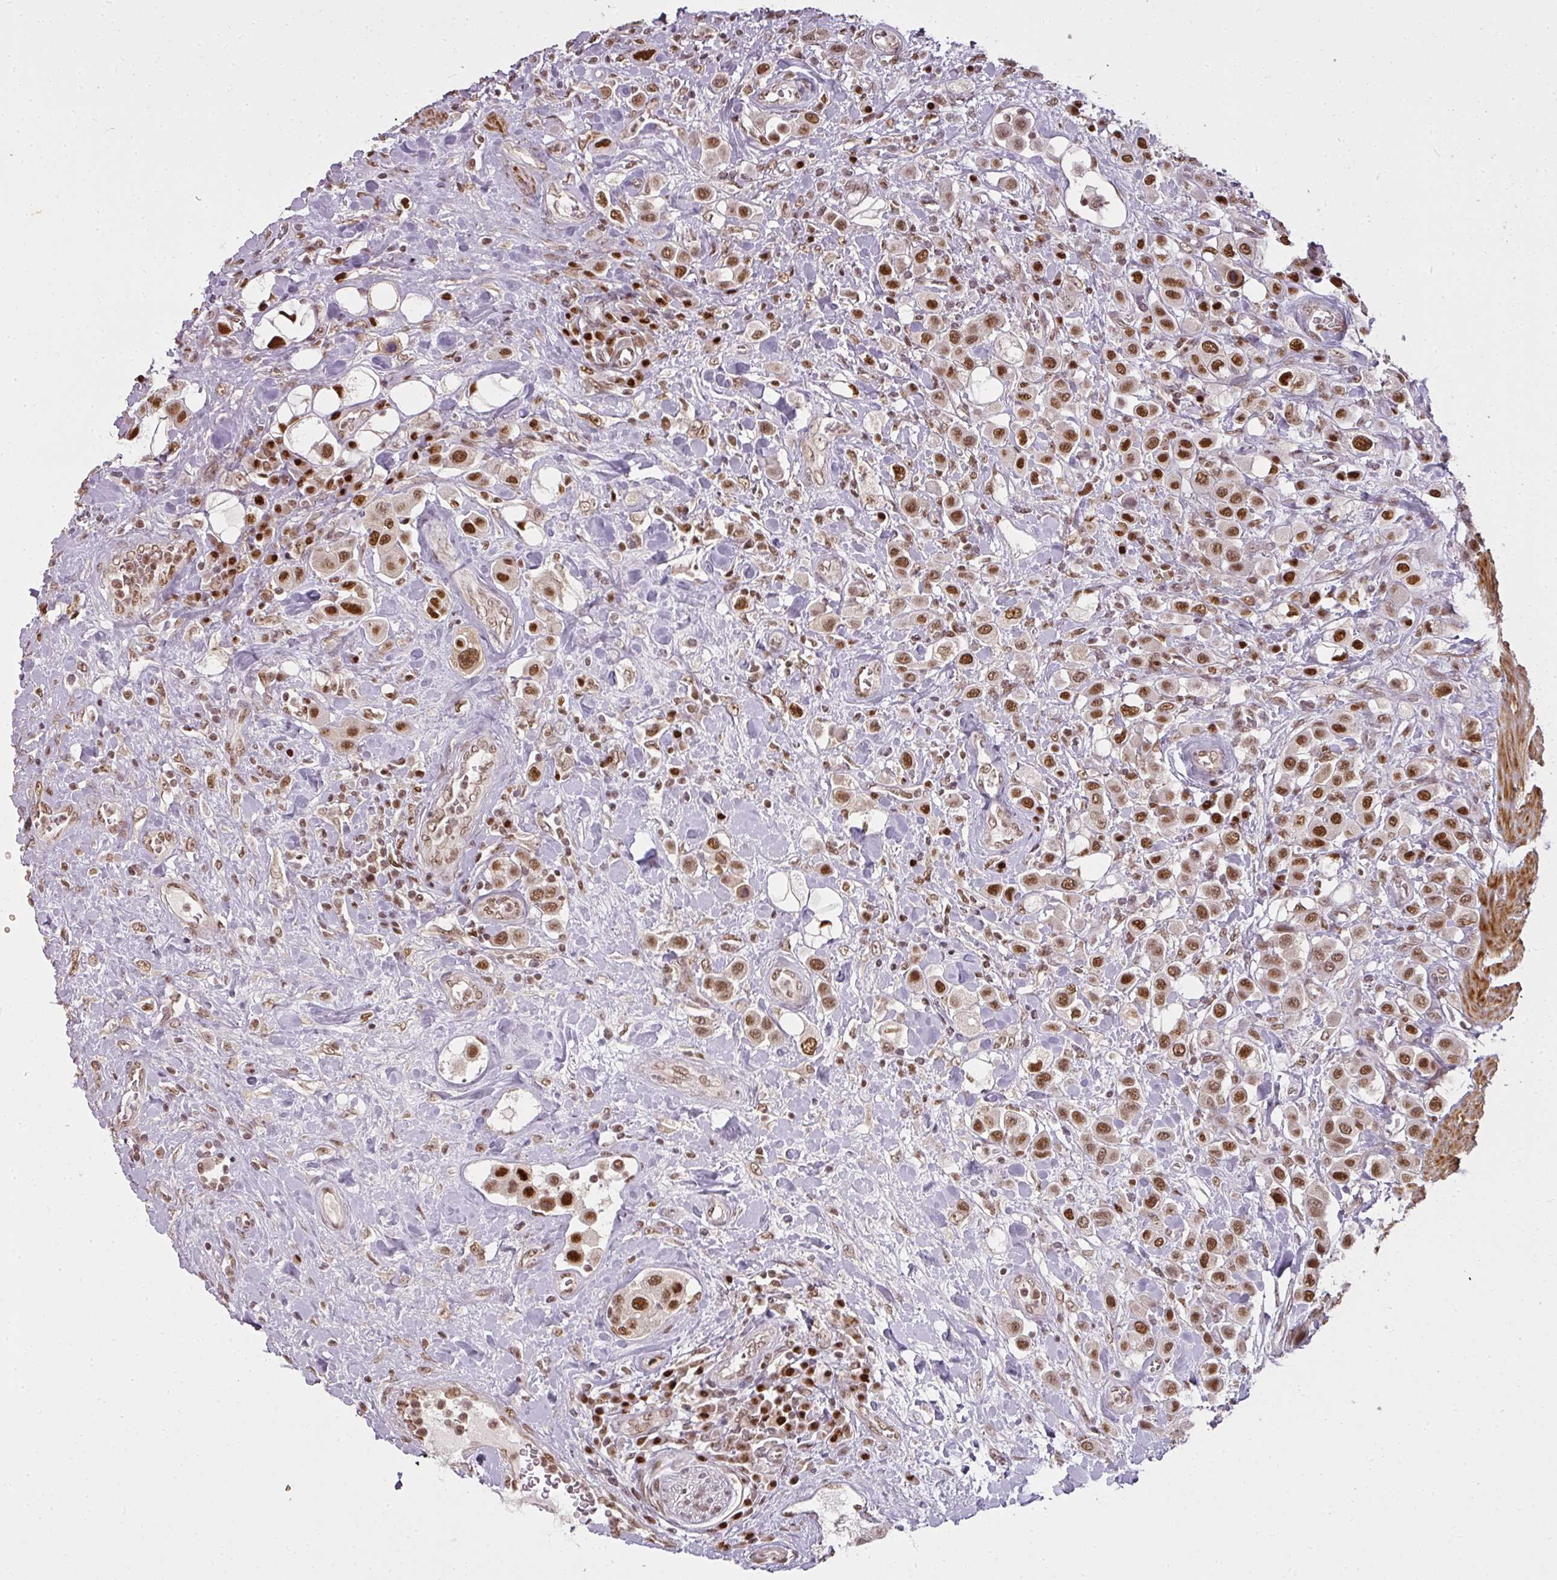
{"staining": {"intensity": "strong", "quantity": ">75%", "location": "nuclear"}, "tissue": "urothelial cancer", "cell_type": "Tumor cells", "image_type": "cancer", "snomed": [{"axis": "morphology", "description": "Urothelial carcinoma, High grade"}, {"axis": "topography", "description": "Urinary bladder"}], "caption": "Tumor cells exhibit high levels of strong nuclear positivity in approximately >75% of cells in human urothelial cancer.", "gene": "GPRIN2", "patient": {"sex": "male", "age": 50}}